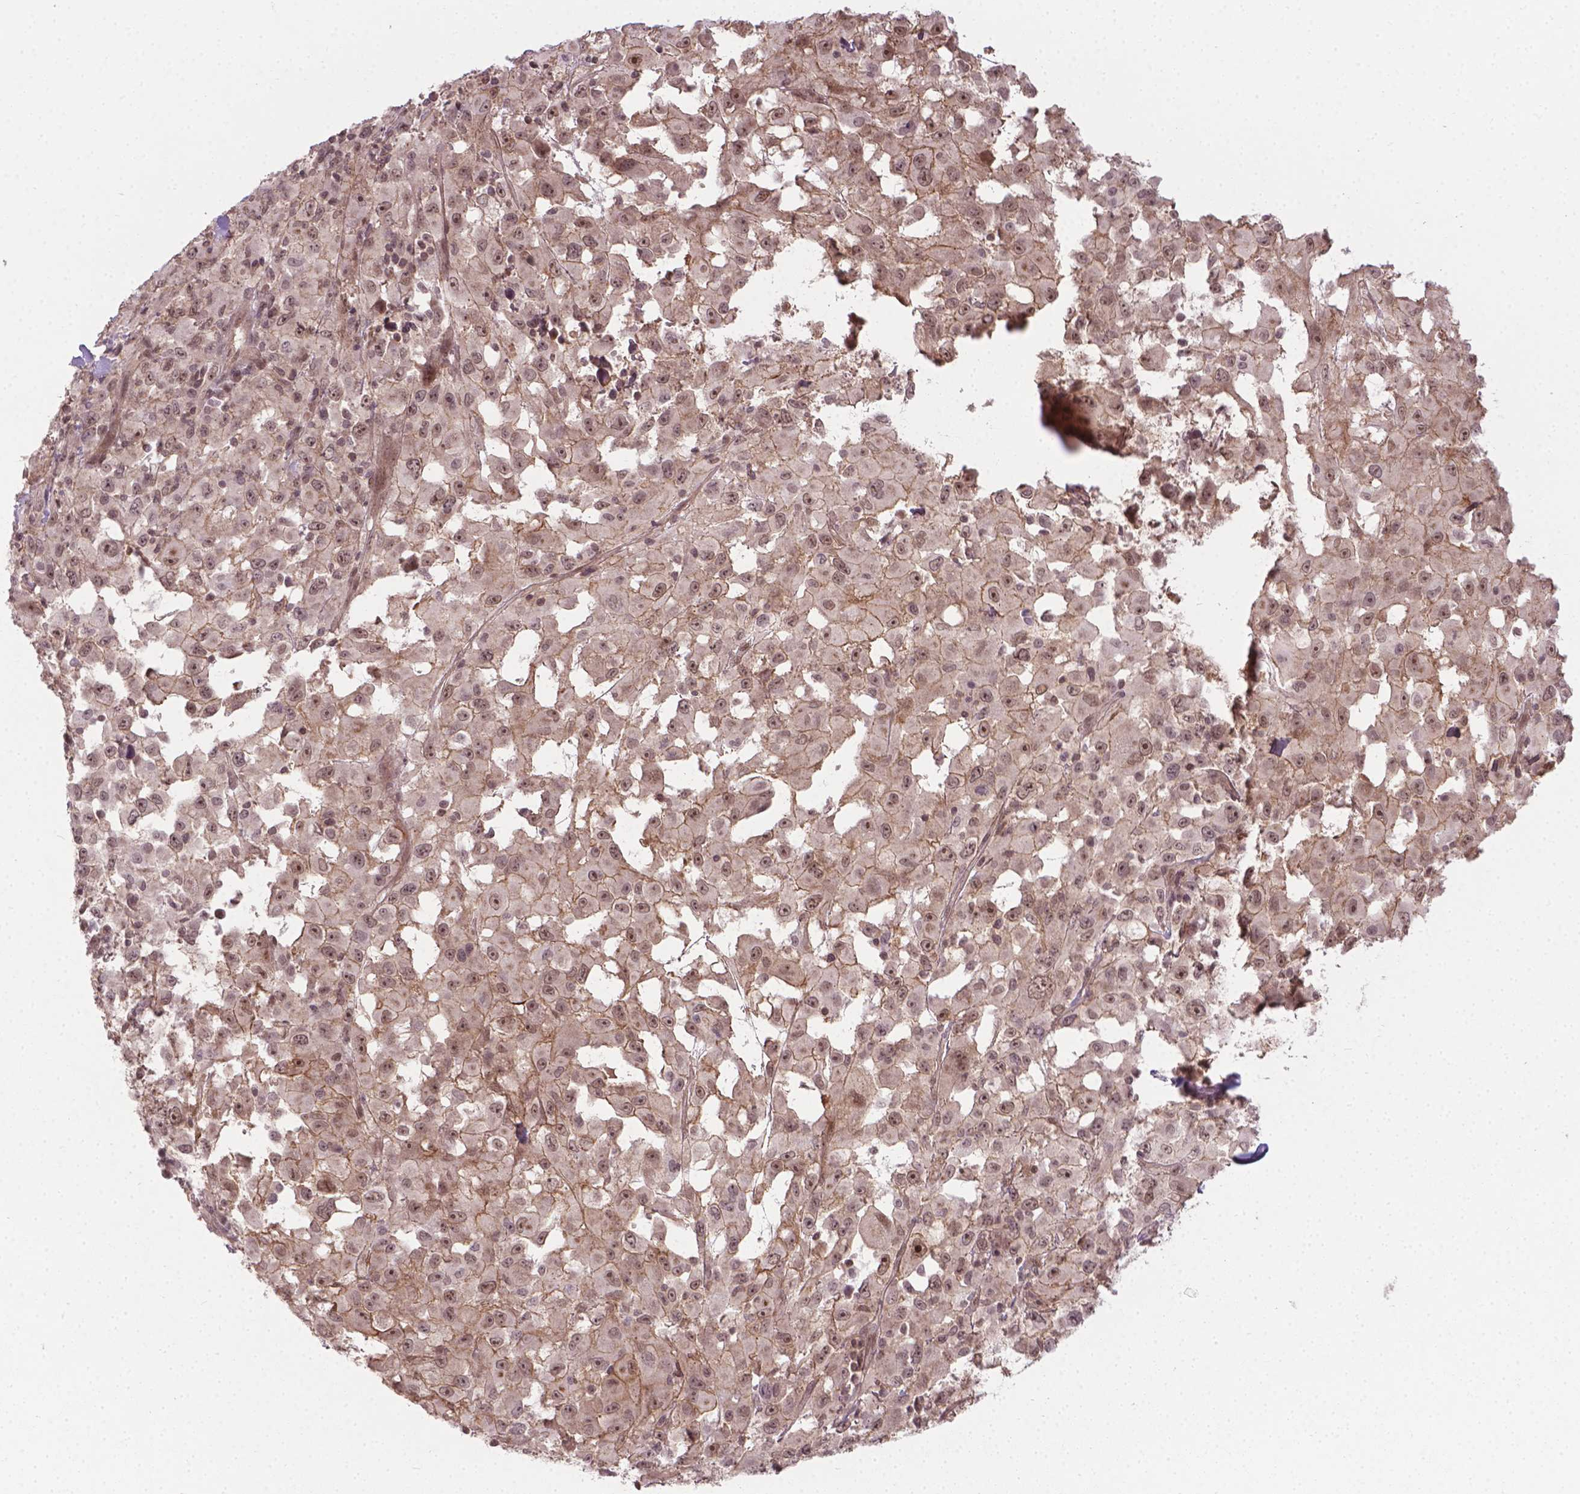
{"staining": {"intensity": "moderate", "quantity": ">75%", "location": "cytoplasmic/membranous,nuclear"}, "tissue": "melanoma", "cell_type": "Tumor cells", "image_type": "cancer", "snomed": [{"axis": "morphology", "description": "Malignant melanoma, Metastatic site"}, {"axis": "topography", "description": "Lymph node"}], "caption": "A brown stain highlights moderate cytoplasmic/membranous and nuclear expression of a protein in melanoma tumor cells. The protein of interest is stained brown, and the nuclei are stained in blue (DAB IHC with brightfield microscopy, high magnification).", "gene": "ANKRD54", "patient": {"sex": "male", "age": 50}}